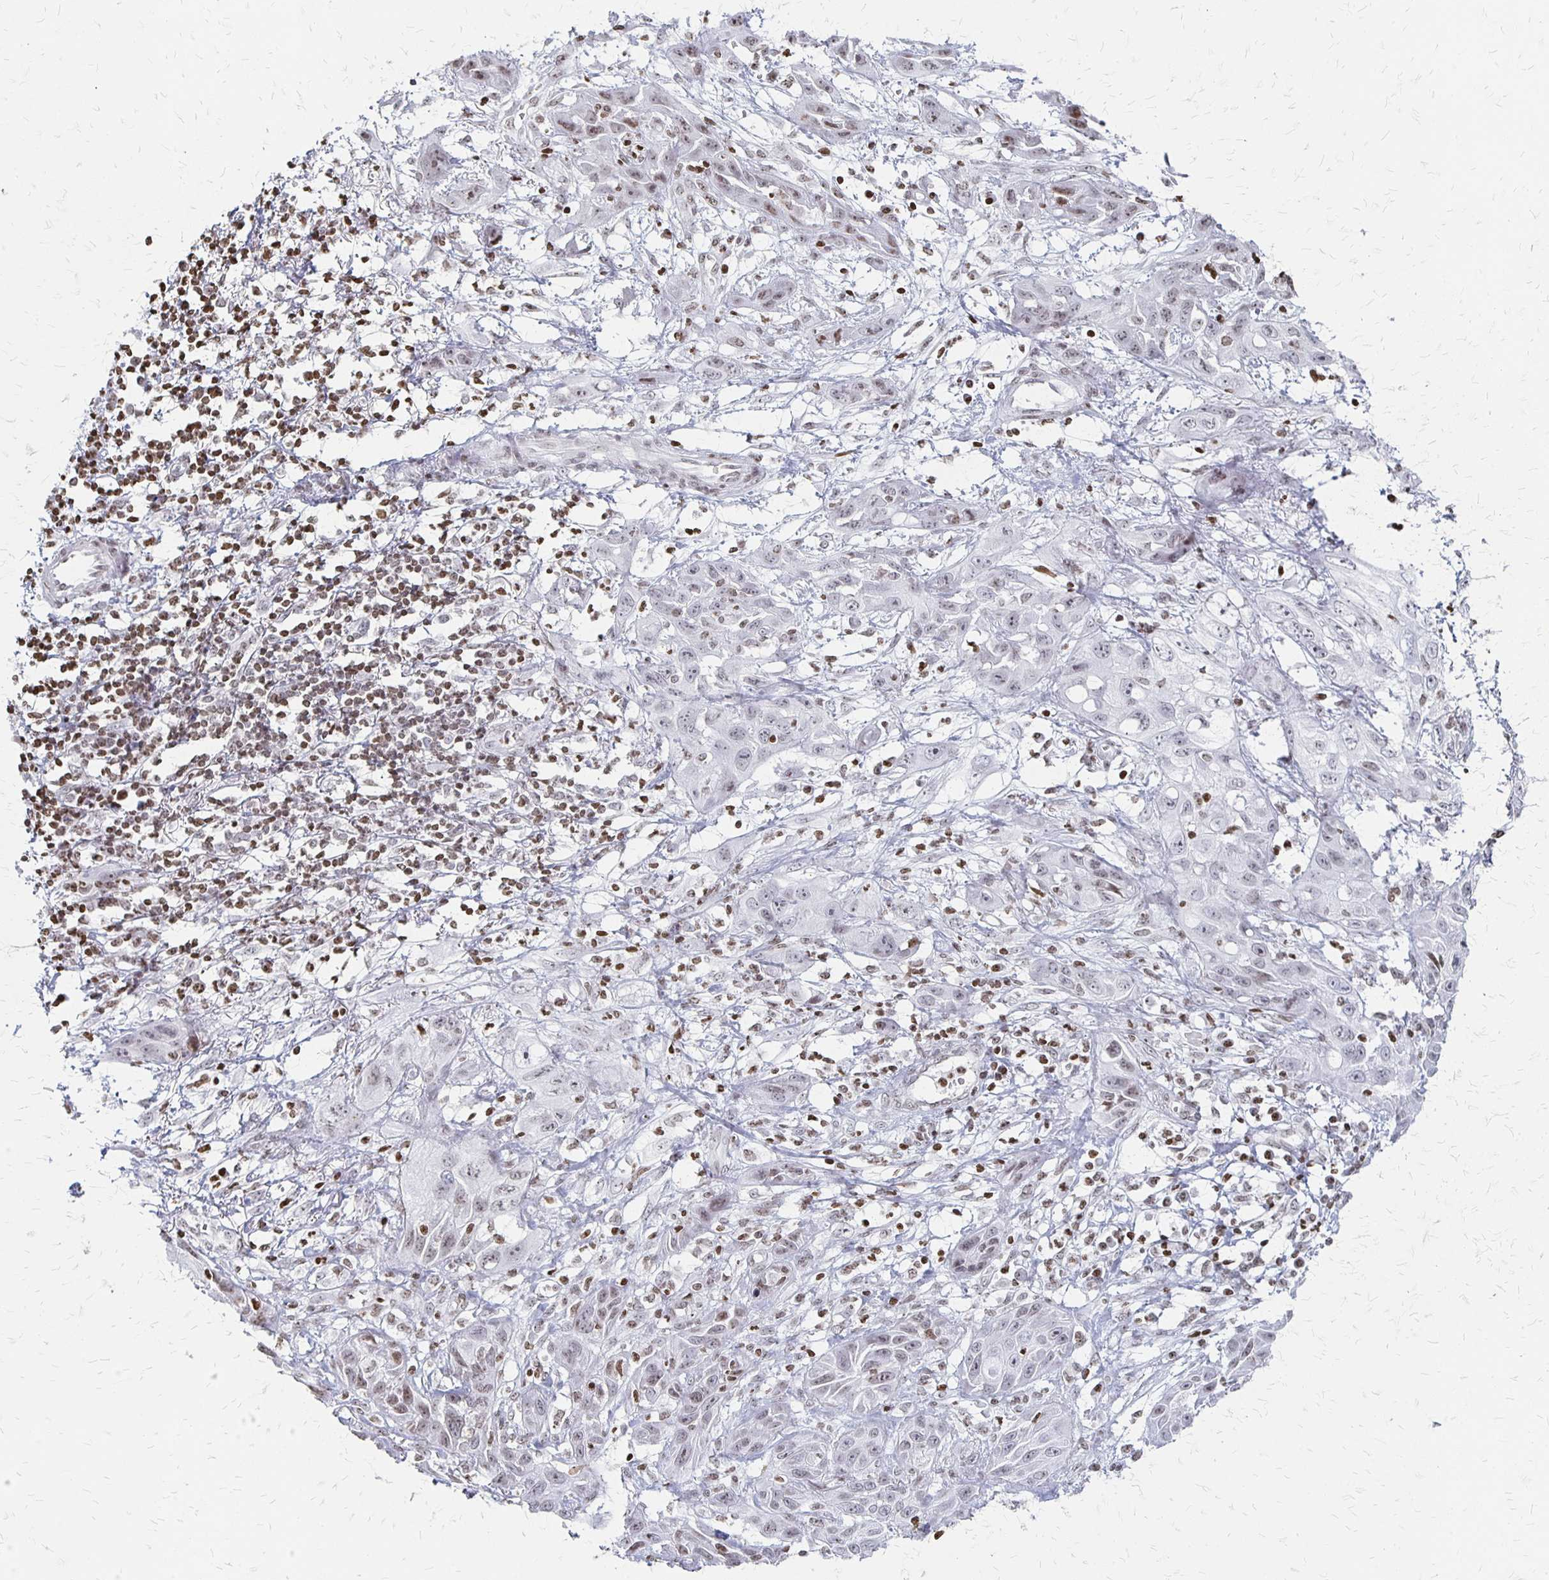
{"staining": {"intensity": "weak", "quantity": "25%-75%", "location": "nuclear"}, "tissue": "skin cancer", "cell_type": "Tumor cells", "image_type": "cancer", "snomed": [{"axis": "morphology", "description": "Squamous cell carcinoma, NOS"}, {"axis": "topography", "description": "Skin"}, {"axis": "topography", "description": "Vulva"}], "caption": "Squamous cell carcinoma (skin) tissue displays weak nuclear positivity in about 25%-75% of tumor cells", "gene": "ZNF280C", "patient": {"sex": "female", "age": 71}}